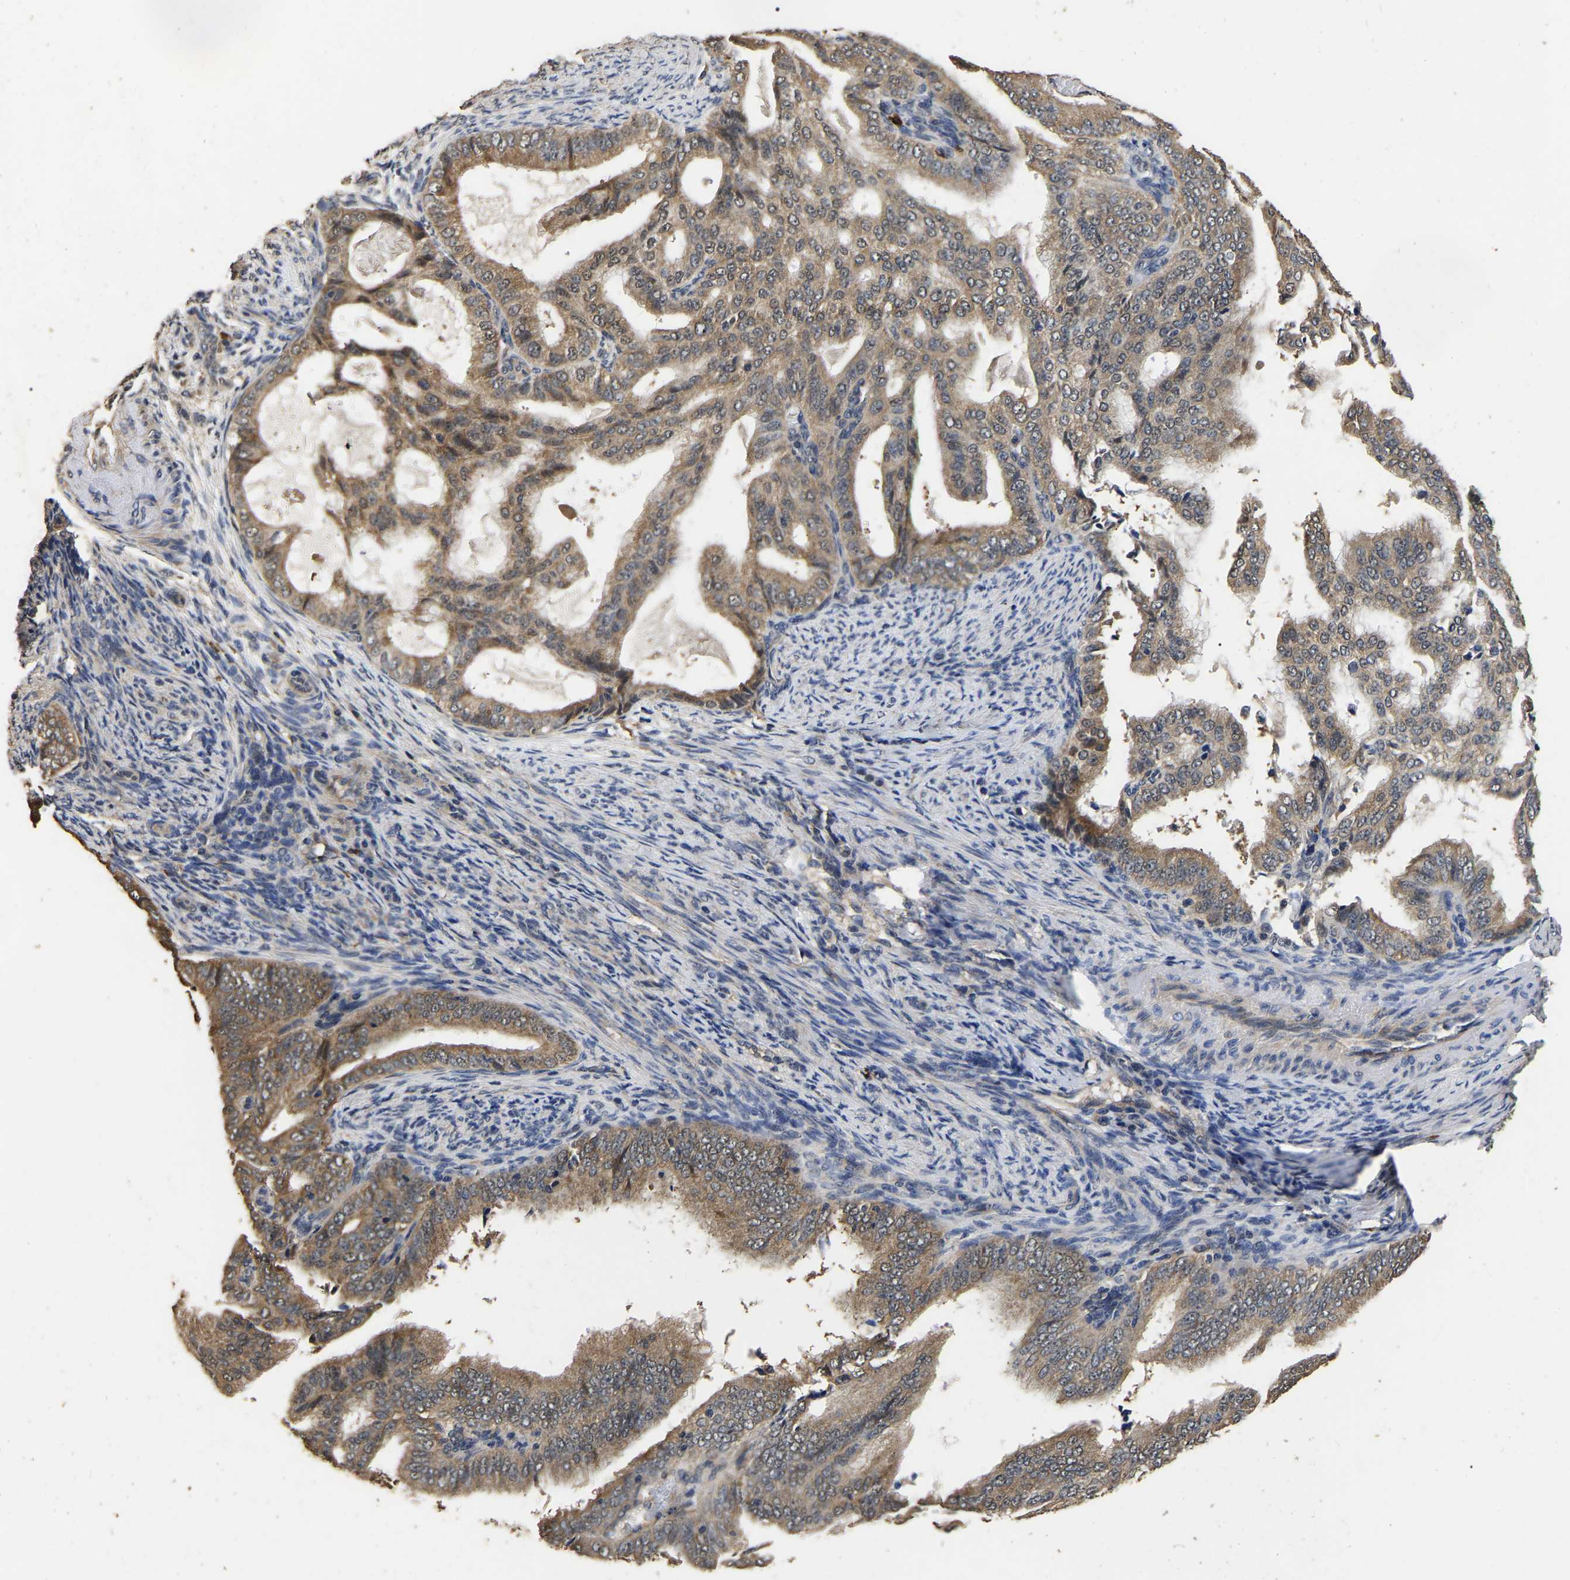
{"staining": {"intensity": "moderate", "quantity": ">75%", "location": "cytoplasmic/membranous"}, "tissue": "endometrial cancer", "cell_type": "Tumor cells", "image_type": "cancer", "snomed": [{"axis": "morphology", "description": "Adenocarcinoma, NOS"}, {"axis": "topography", "description": "Endometrium"}], "caption": "Moderate cytoplasmic/membranous protein staining is appreciated in approximately >75% of tumor cells in endometrial cancer.", "gene": "STK32C", "patient": {"sex": "female", "age": 58}}